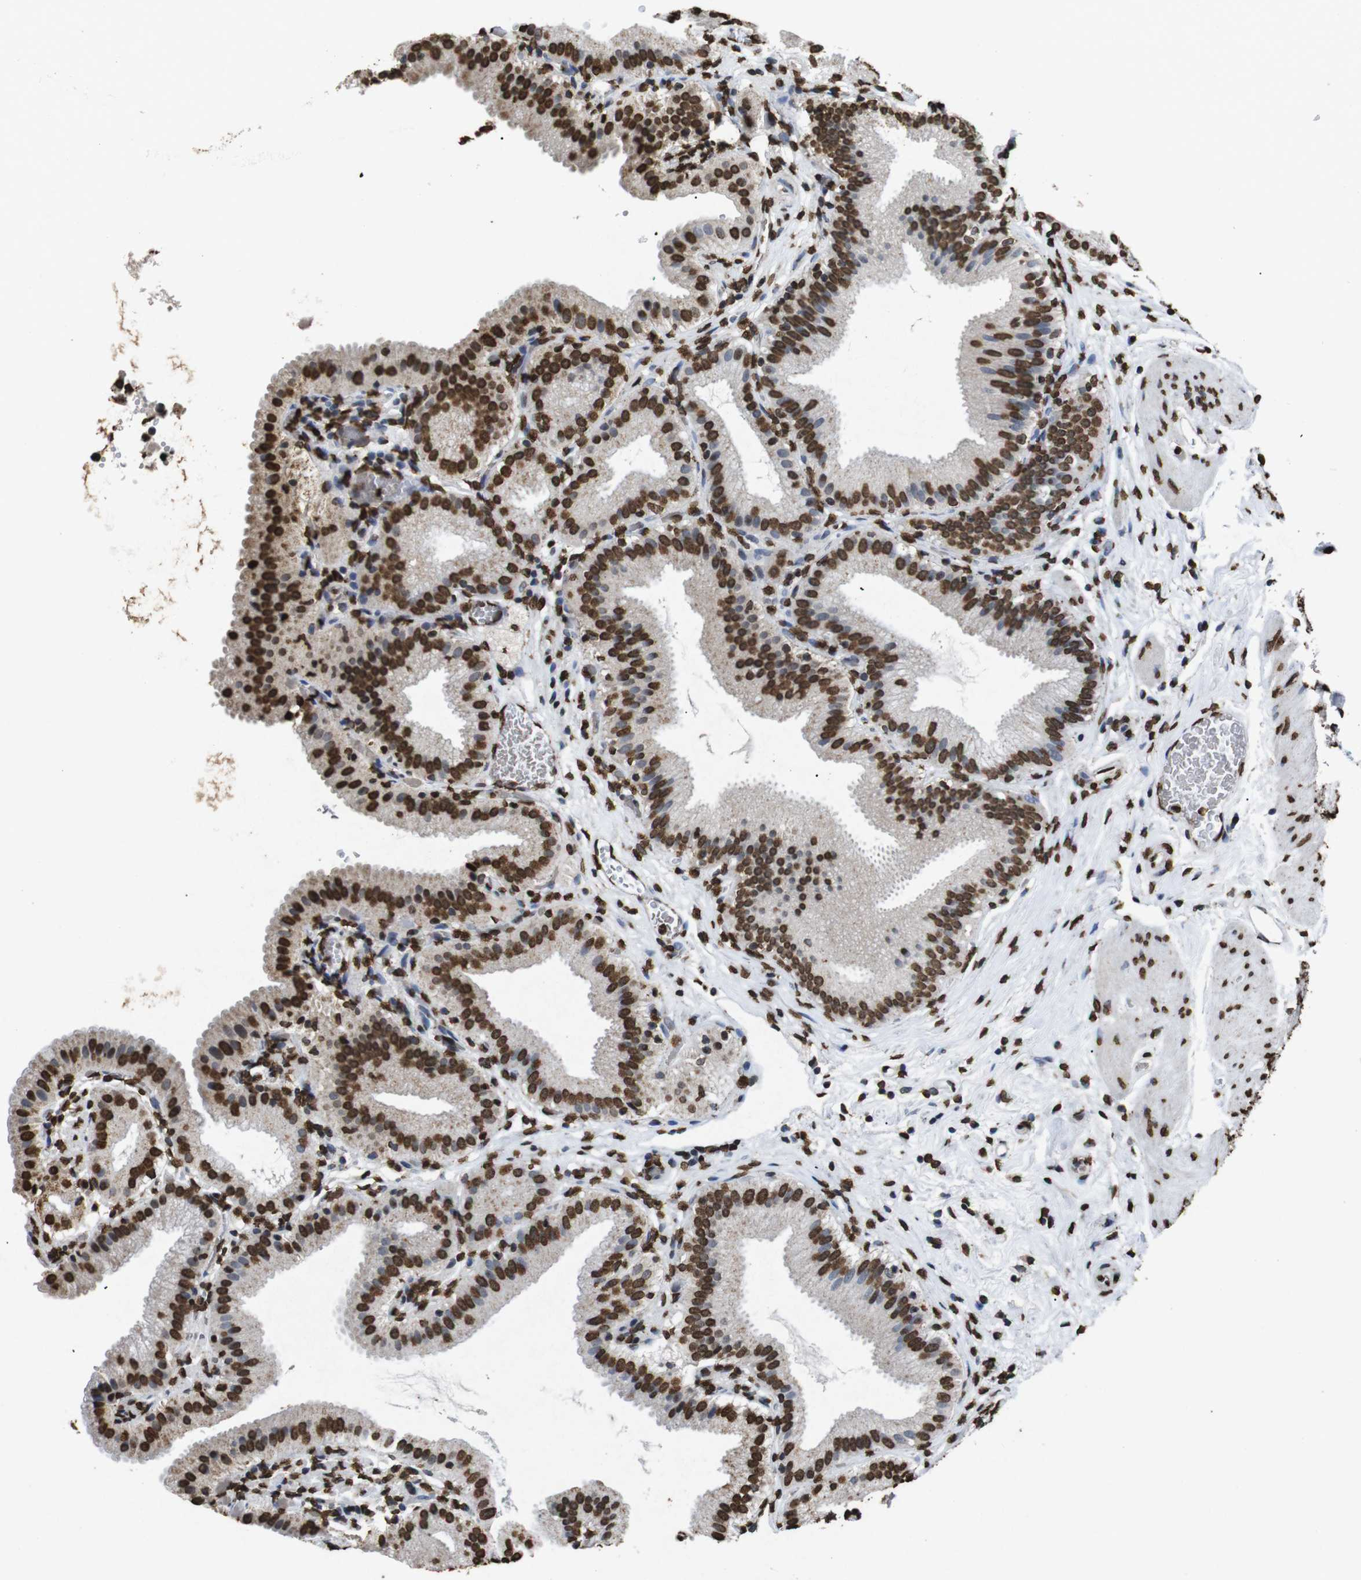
{"staining": {"intensity": "strong", "quantity": ">75%", "location": "nuclear"}, "tissue": "gallbladder", "cell_type": "Glandular cells", "image_type": "normal", "snomed": [{"axis": "morphology", "description": "Normal tissue, NOS"}, {"axis": "topography", "description": "Gallbladder"}], "caption": "Immunohistochemical staining of unremarkable gallbladder reveals >75% levels of strong nuclear protein positivity in approximately >75% of glandular cells. (IHC, brightfield microscopy, high magnification).", "gene": "MDM2", "patient": {"sex": "male", "age": 54}}